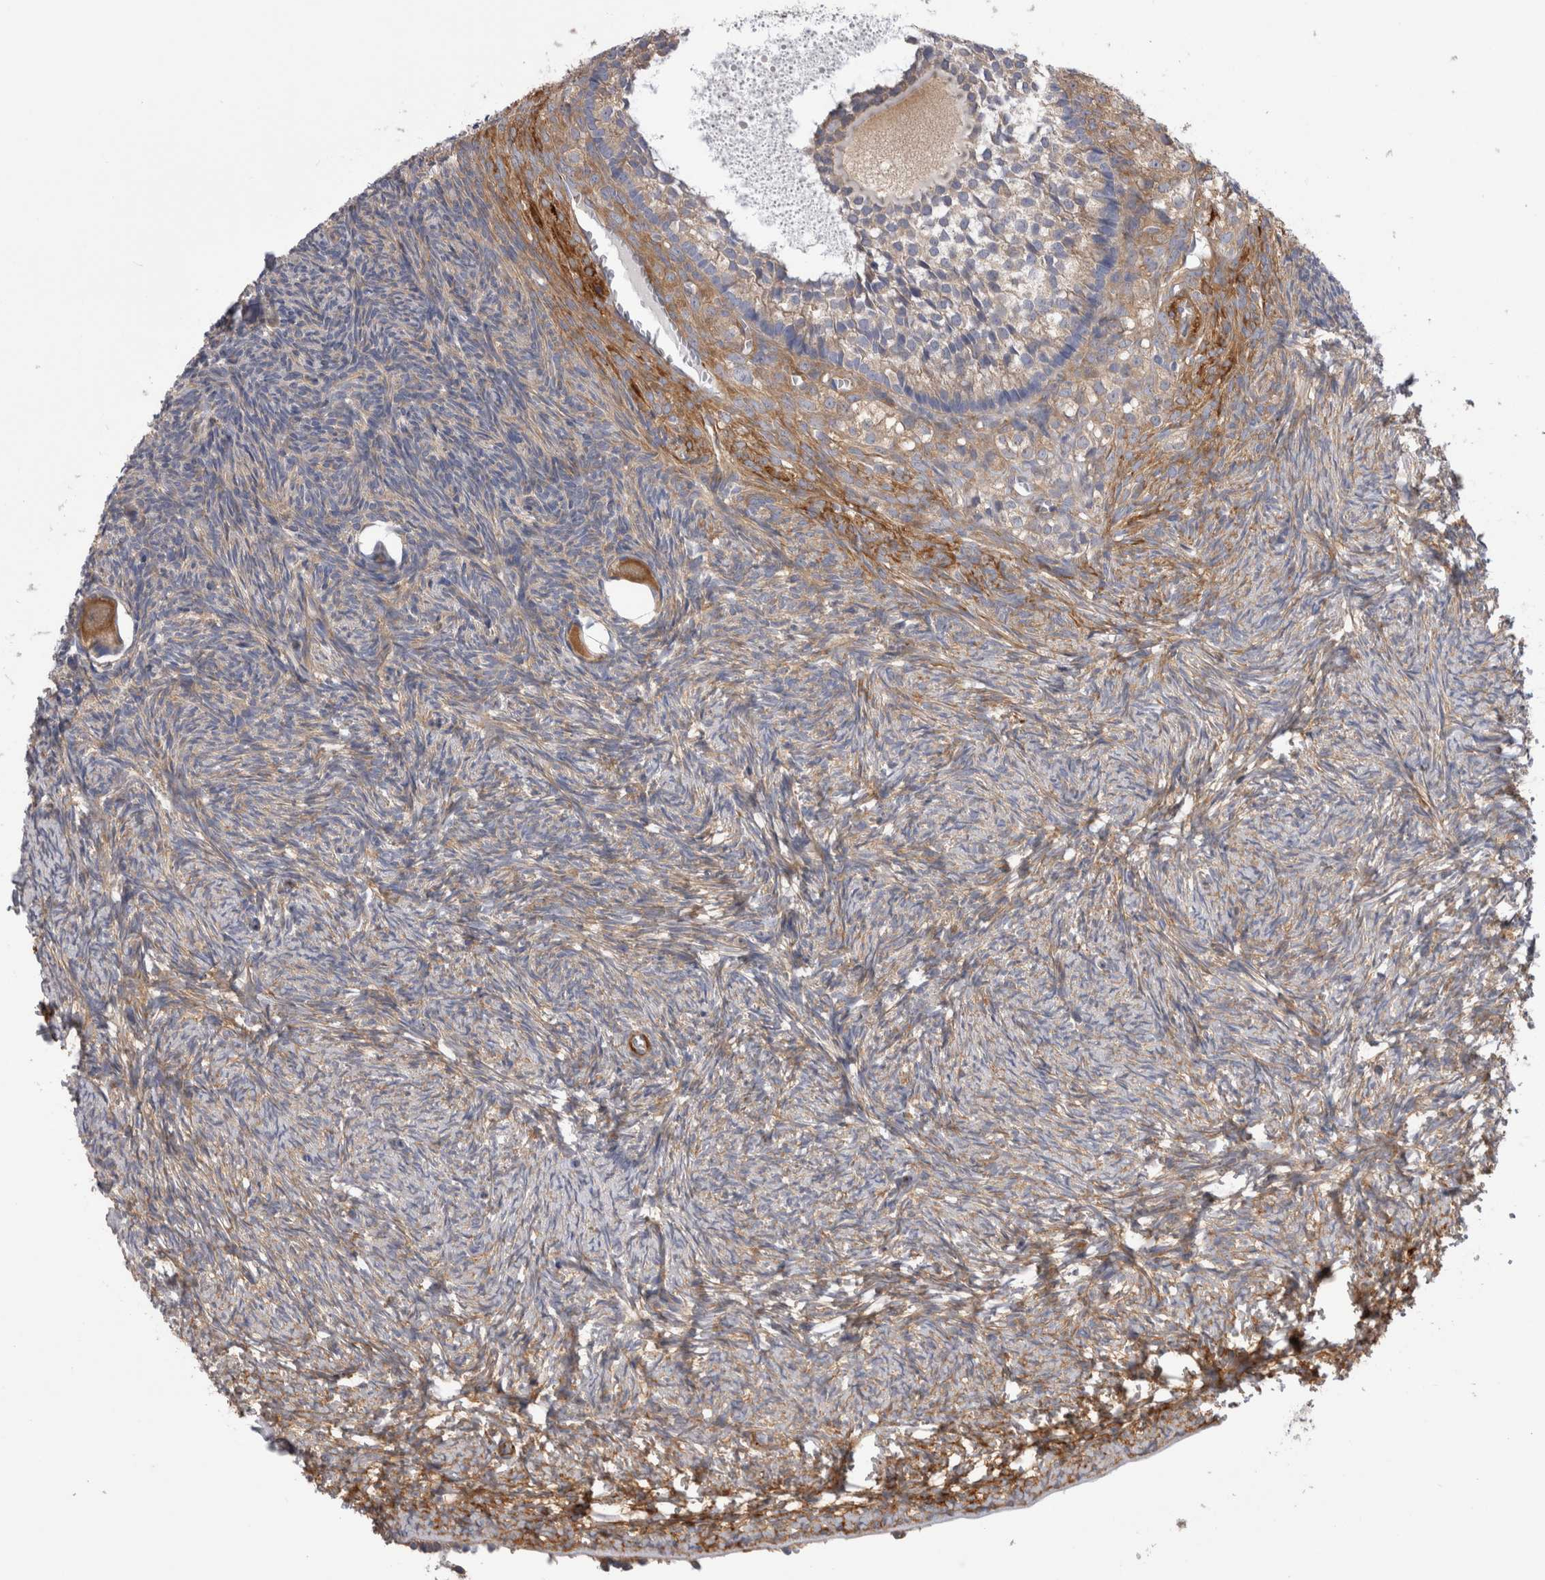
{"staining": {"intensity": "moderate", "quantity": ">75%", "location": "cytoplasmic/membranous"}, "tissue": "ovary", "cell_type": "Follicle cells", "image_type": "normal", "snomed": [{"axis": "morphology", "description": "Normal tissue, NOS"}, {"axis": "topography", "description": "Ovary"}], "caption": "Immunohistochemical staining of unremarkable human ovary reveals moderate cytoplasmic/membranous protein staining in approximately >75% of follicle cells.", "gene": "EPRS1", "patient": {"sex": "female", "age": 34}}